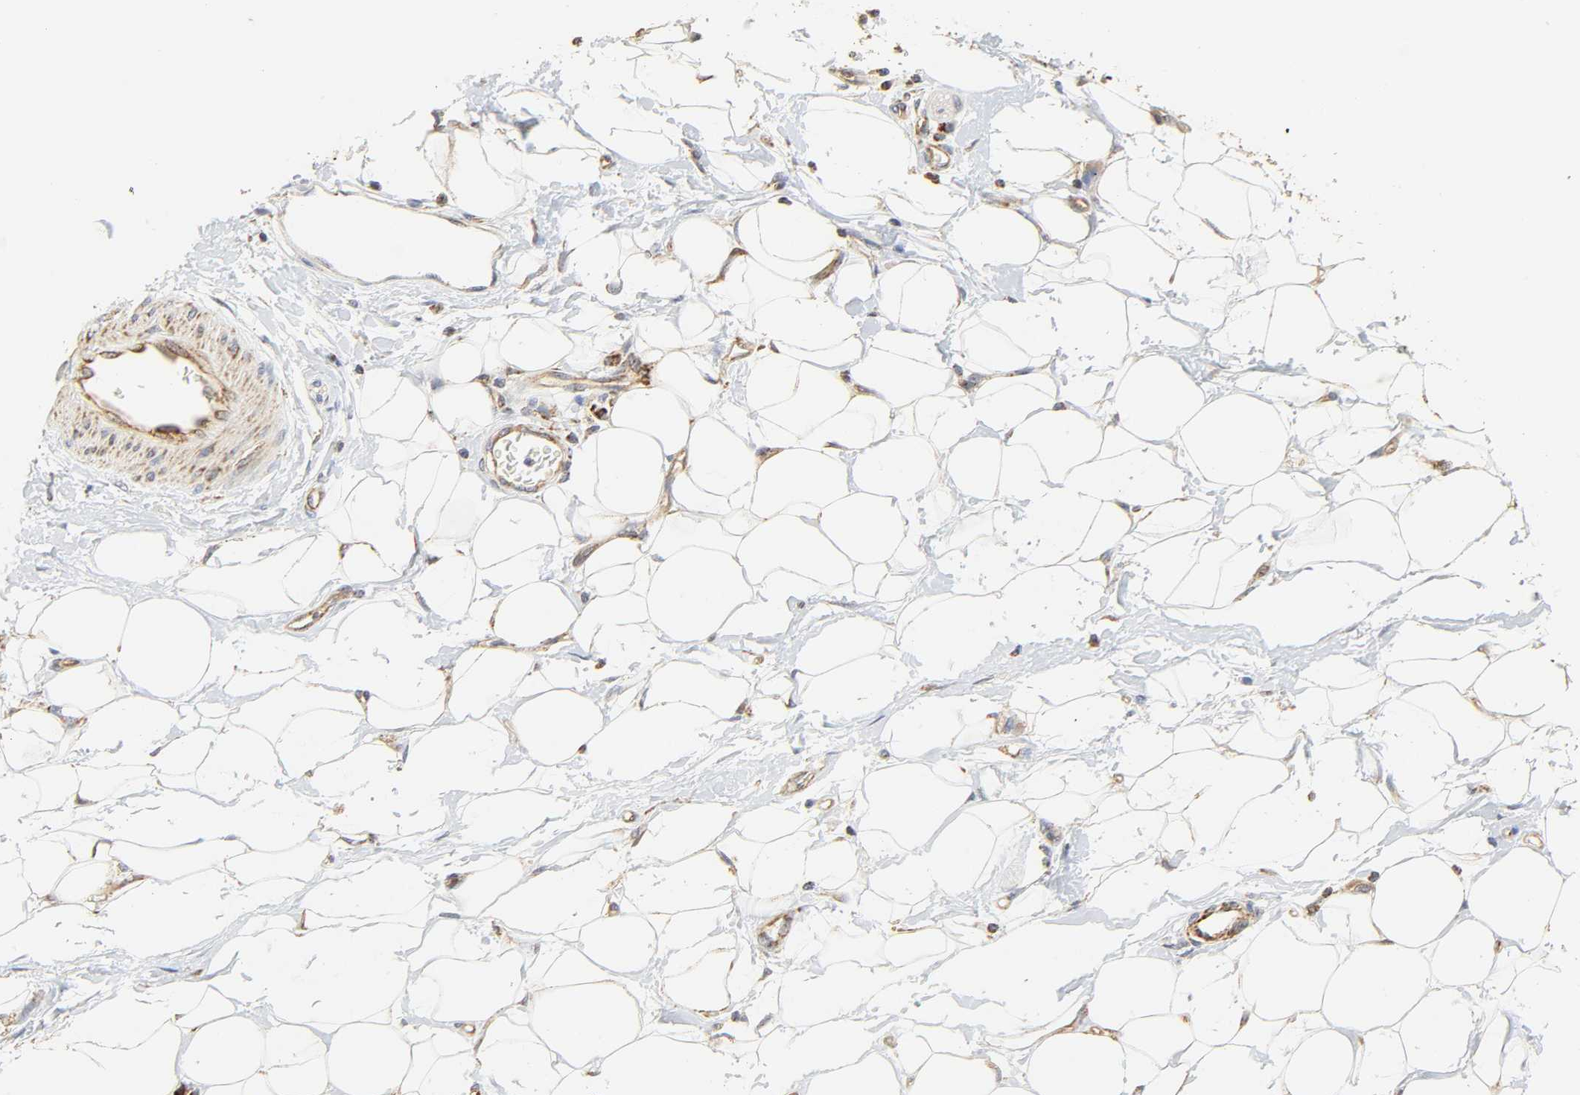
{"staining": {"intensity": "weak", "quantity": ">75%", "location": "cytoplasmic/membranous"}, "tissue": "adipose tissue", "cell_type": "Adipocytes", "image_type": "normal", "snomed": [{"axis": "morphology", "description": "Normal tissue, NOS"}, {"axis": "morphology", "description": "Urothelial carcinoma, High grade"}, {"axis": "topography", "description": "Vascular tissue"}, {"axis": "topography", "description": "Urinary bladder"}], "caption": "Protein analysis of unremarkable adipose tissue shows weak cytoplasmic/membranous staining in about >75% of adipocytes.", "gene": "ZMAT5", "patient": {"sex": "female", "age": 56}}